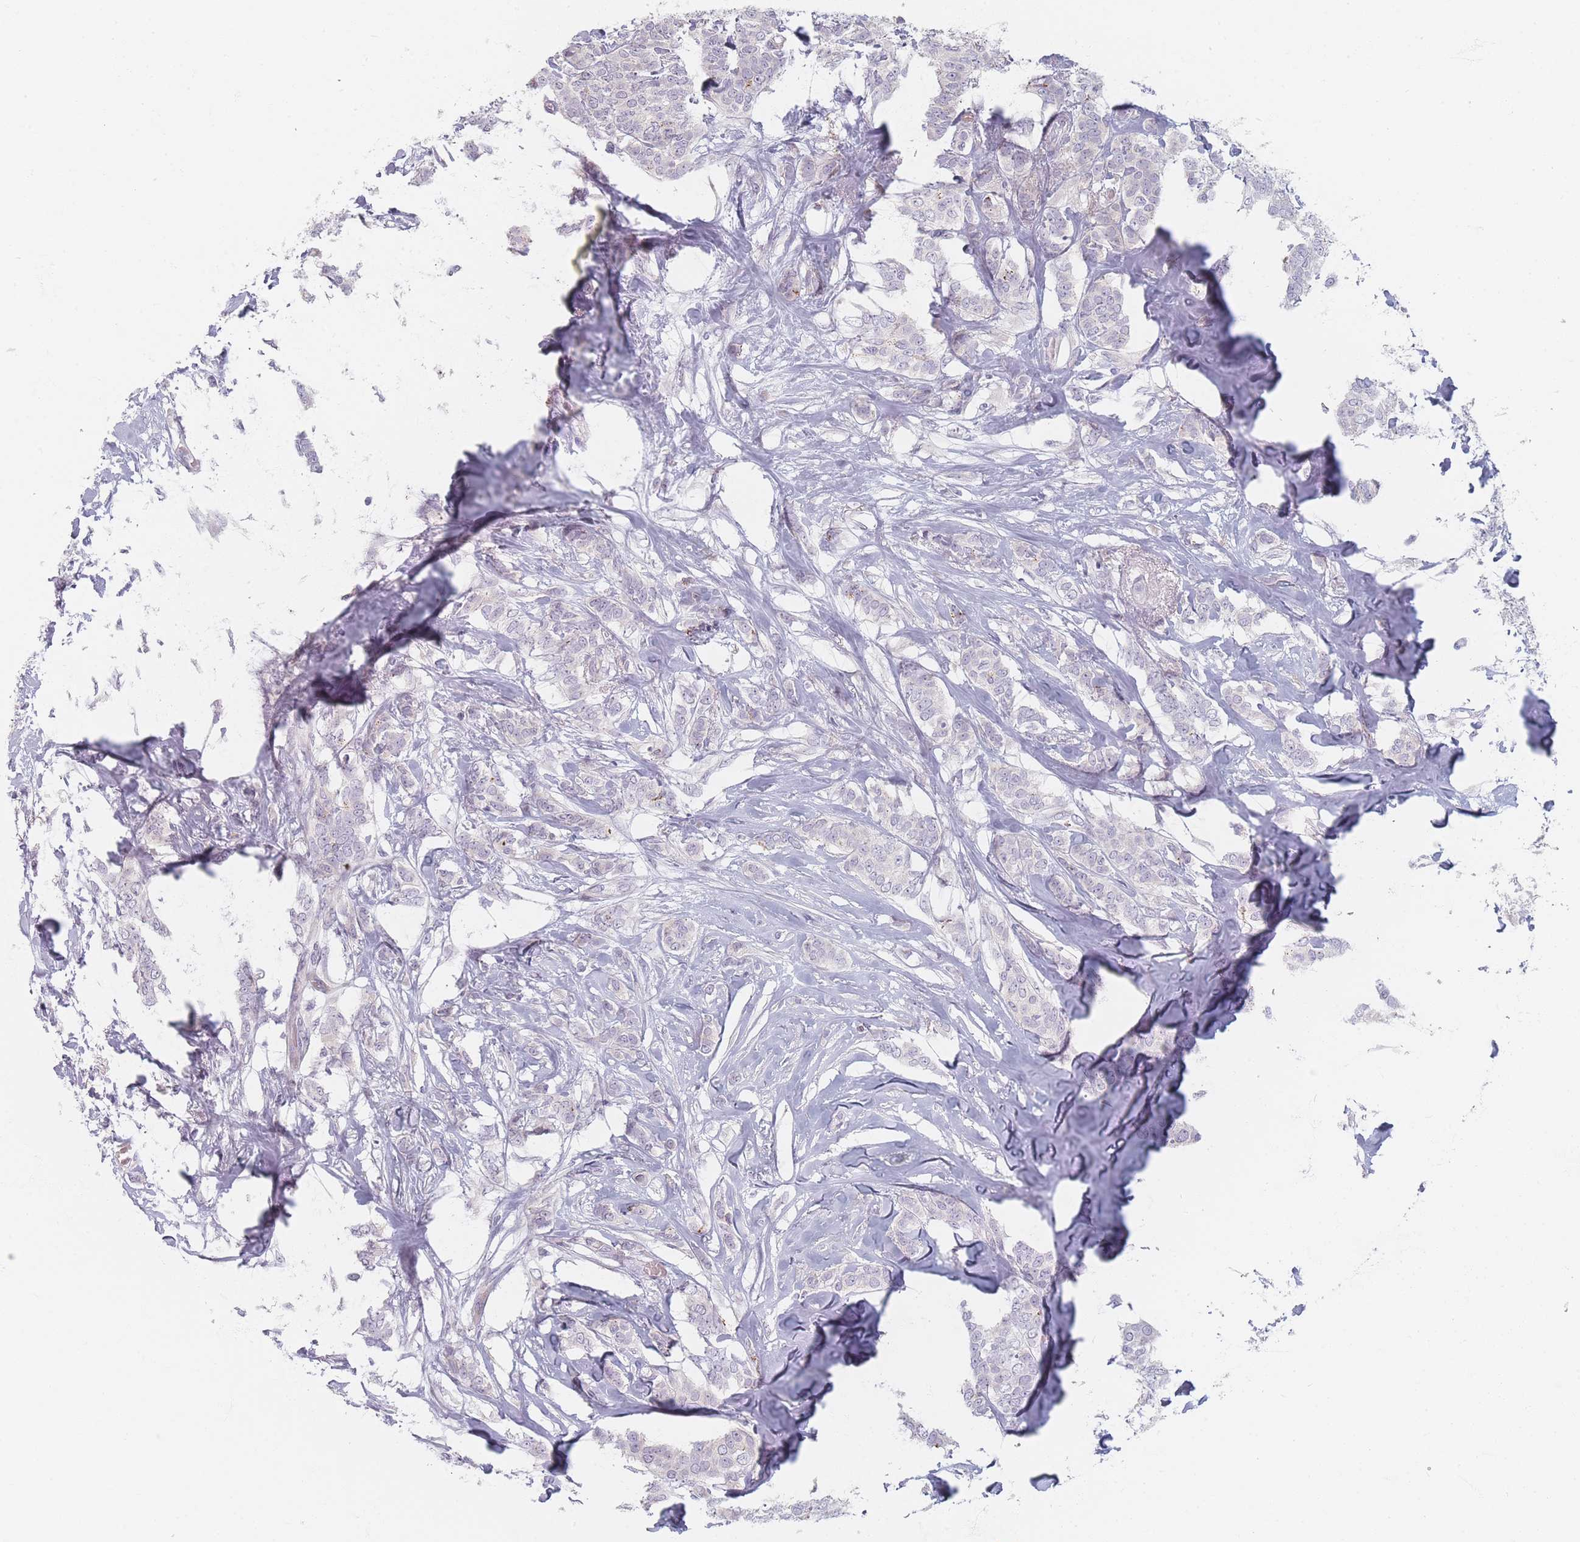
{"staining": {"intensity": "negative", "quantity": "none", "location": "none"}, "tissue": "breast cancer", "cell_type": "Tumor cells", "image_type": "cancer", "snomed": [{"axis": "morphology", "description": "Duct carcinoma"}, {"axis": "topography", "description": "Breast"}], "caption": "This is a photomicrograph of immunohistochemistry staining of breast infiltrating ductal carcinoma, which shows no positivity in tumor cells.", "gene": "TMOD1", "patient": {"sex": "female", "age": 72}}